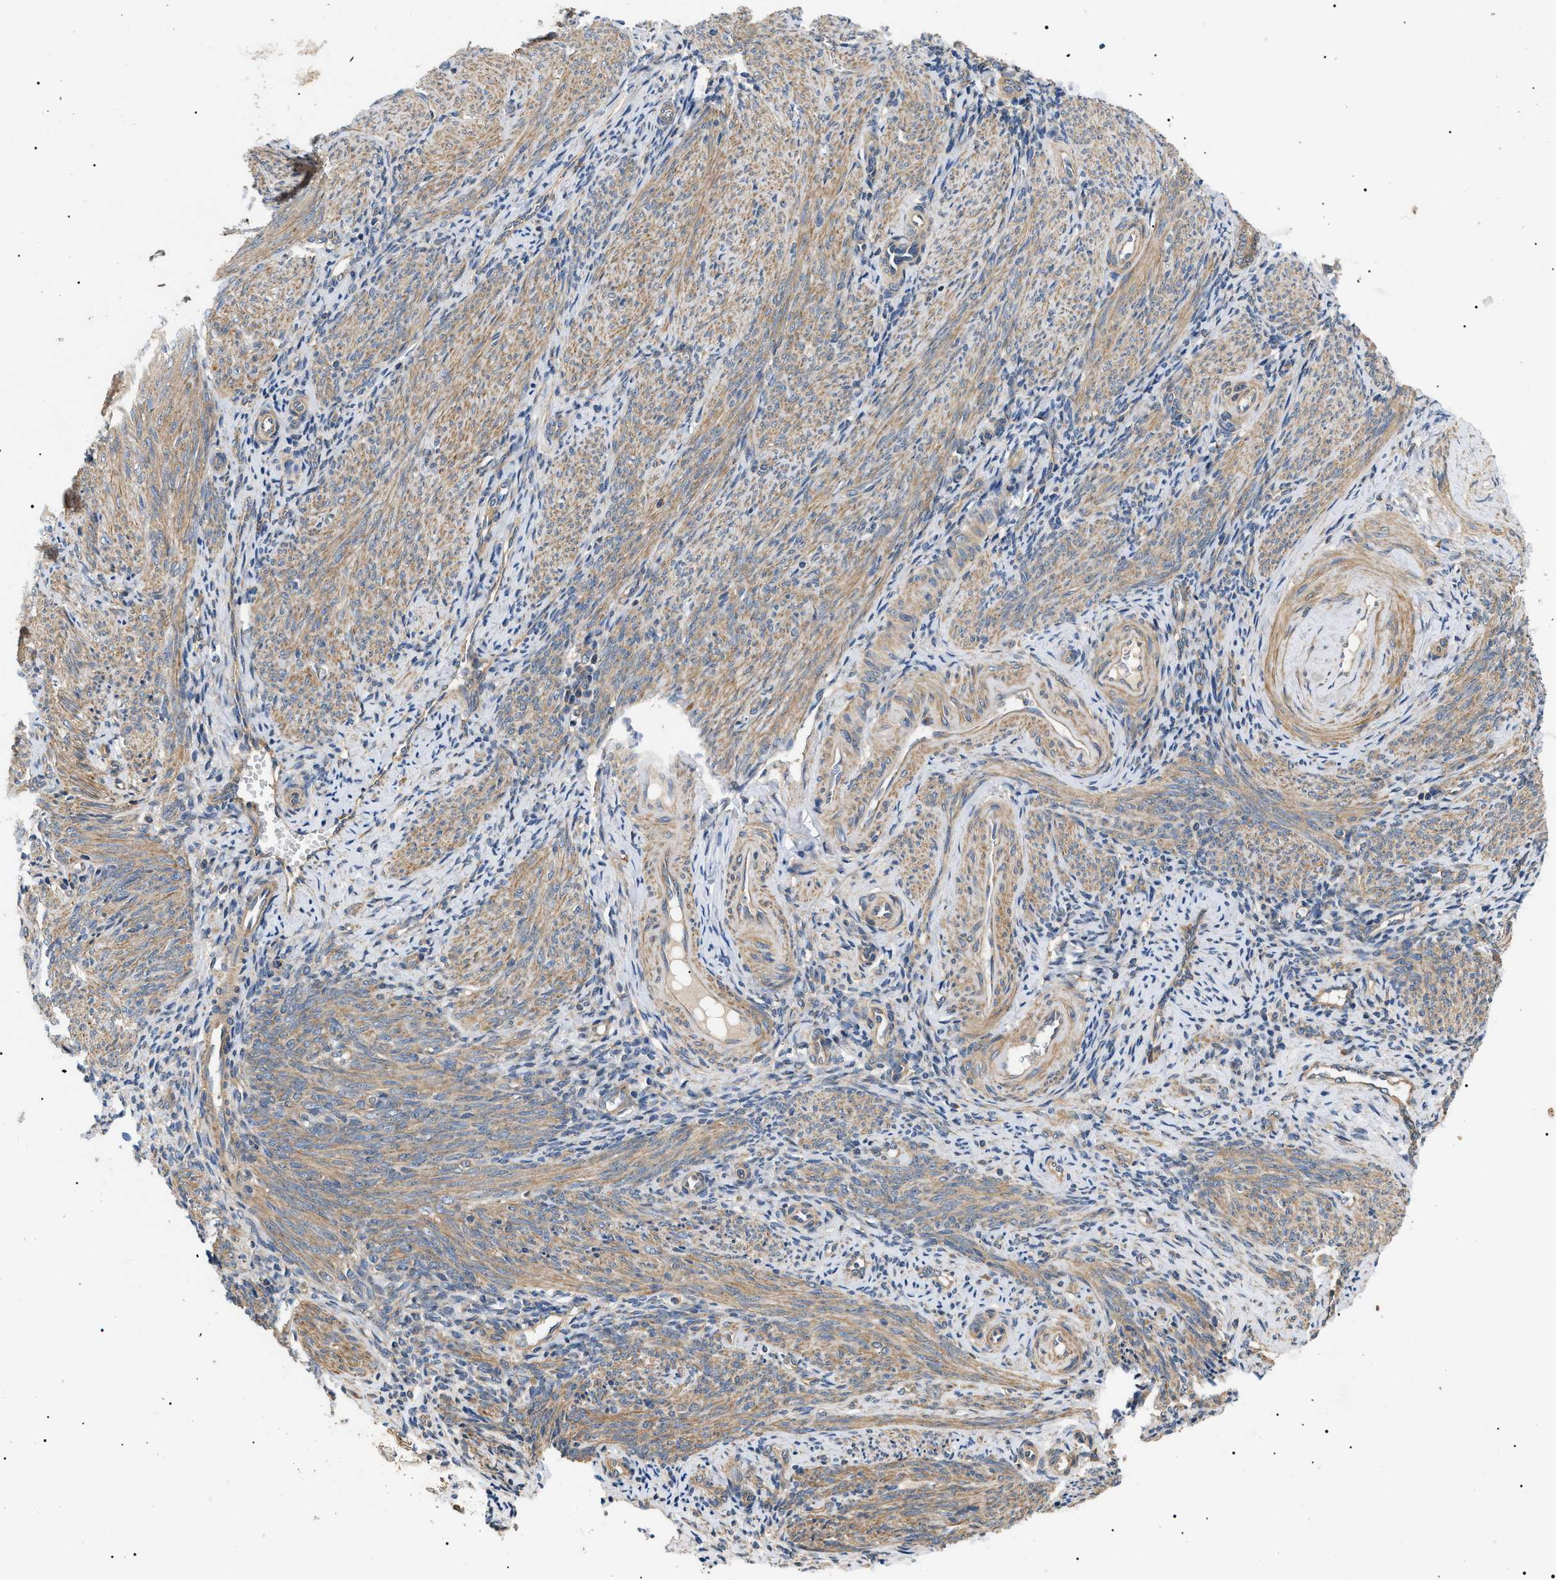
{"staining": {"intensity": "moderate", "quantity": "<25%", "location": "cytoplasmic/membranous"}, "tissue": "endometrium", "cell_type": "Cells in endometrial stroma", "image_type": "normal", "snomed": [{"axis": "morphology", "description": "Normal tissue, NOS"}, {"axis": "topography", "description": "Endometrium"}], "caption": "About <25% of cells in endometrial stroma in benign human endometrium display moderate cytoplasmic/membranous protein expression as visualized by brown immunohistochemical staining.", "gene": "PPM1B", "patient": {"sex": "female", "age": 50}}